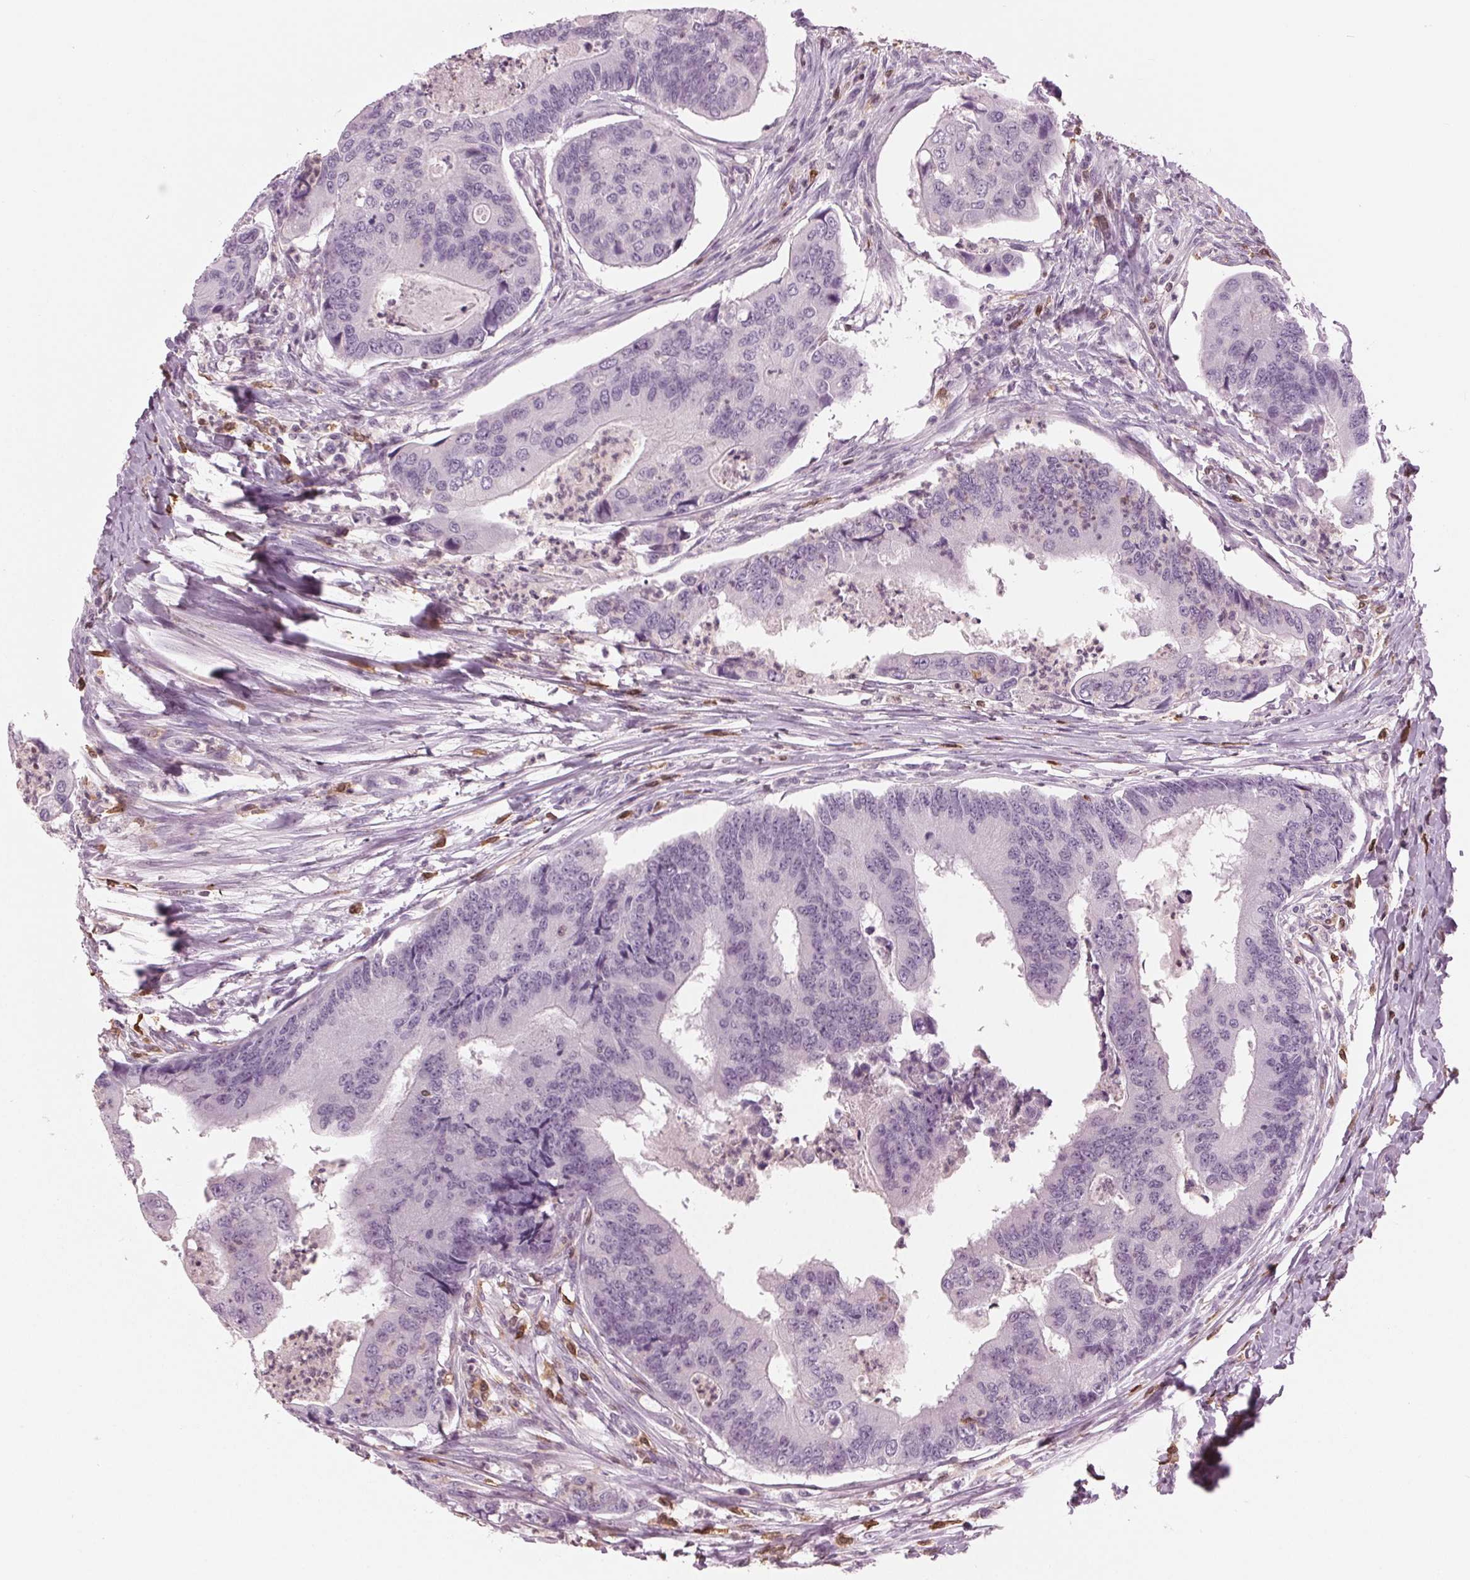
{"staining": {"intensity": "negative", "quantity": "none", "location": "none"}, "tissue": "colorectal cancer", "cell_type": "Tumor cells", "image_type": "cancer", "snomed": [{"axis": "morphology", "description": "Adenocarcinoma, NOS"}, {"axis": "topography", "description": "Colon"}], "caption": "This micrograph is of colorectal adenocarcinoma stained with immunohistochemistry (IHC) to label a protein in brown with the nuclei are counter-stained blue. There is no positivity in tumor cells.", "gene": "BTLA", "patient": {"sex": "female", "age": 67}}